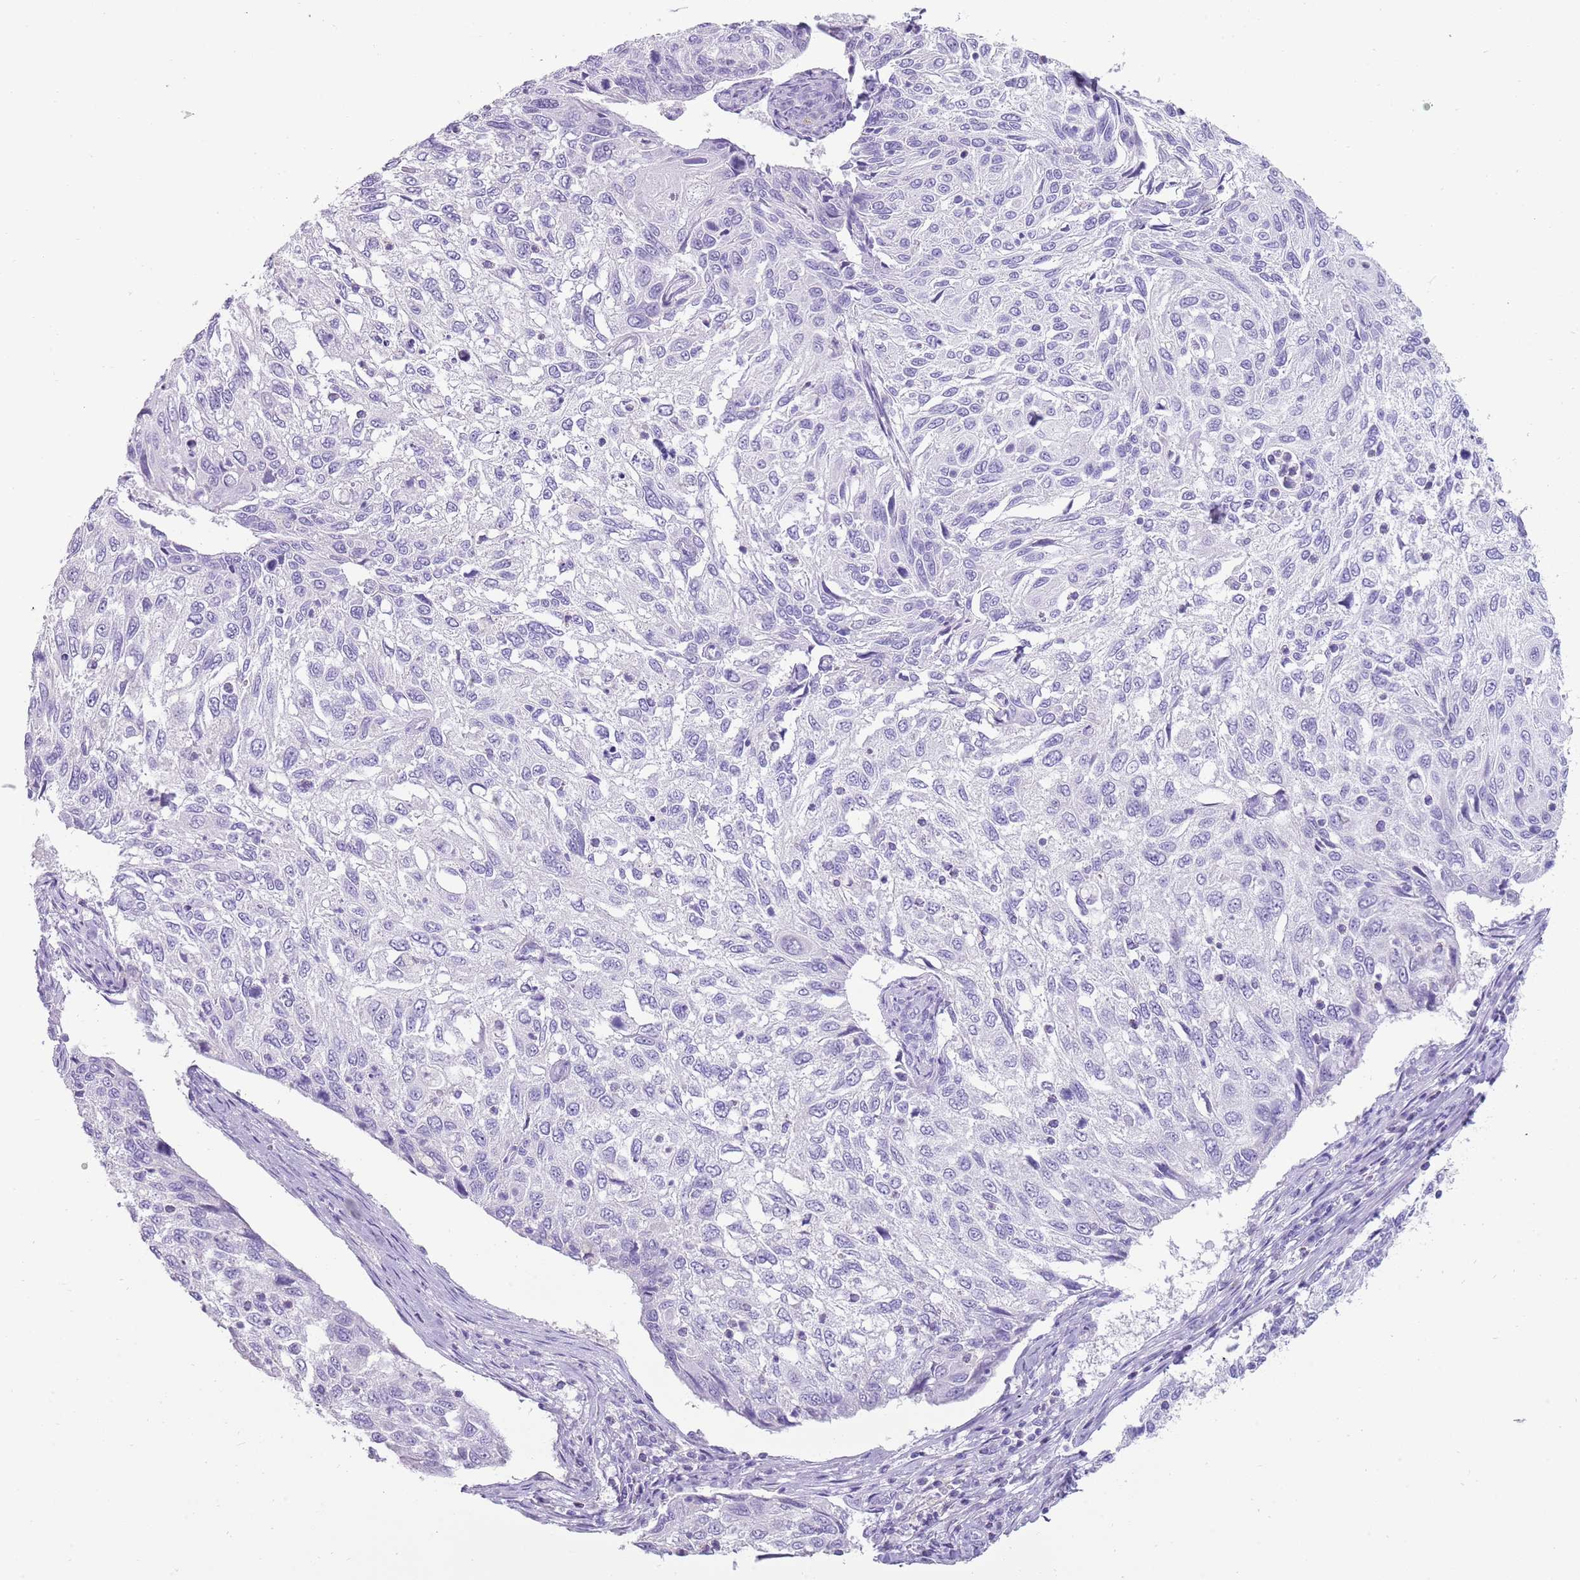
{"staining": {"intensity": "negative", "quantity": "none", "location": "none"}, "tissue": "cervical cancer", "cell_type": "Tumor cells", "image_type": "cancer", "snomed": [{"axis": "morphology", "description": "Squamous cell carcinoma, NOS"}, {"axis": "topography", "description": "Cervix"}], "caption": "A high-resolution micrograph shows immunohistochemistry staining of cervical squamous cell carcinoma, which exhibits no significant staining in tumor cells.", "gene": "NBPF3", "patient": {"sex": "female", "age": 70}}